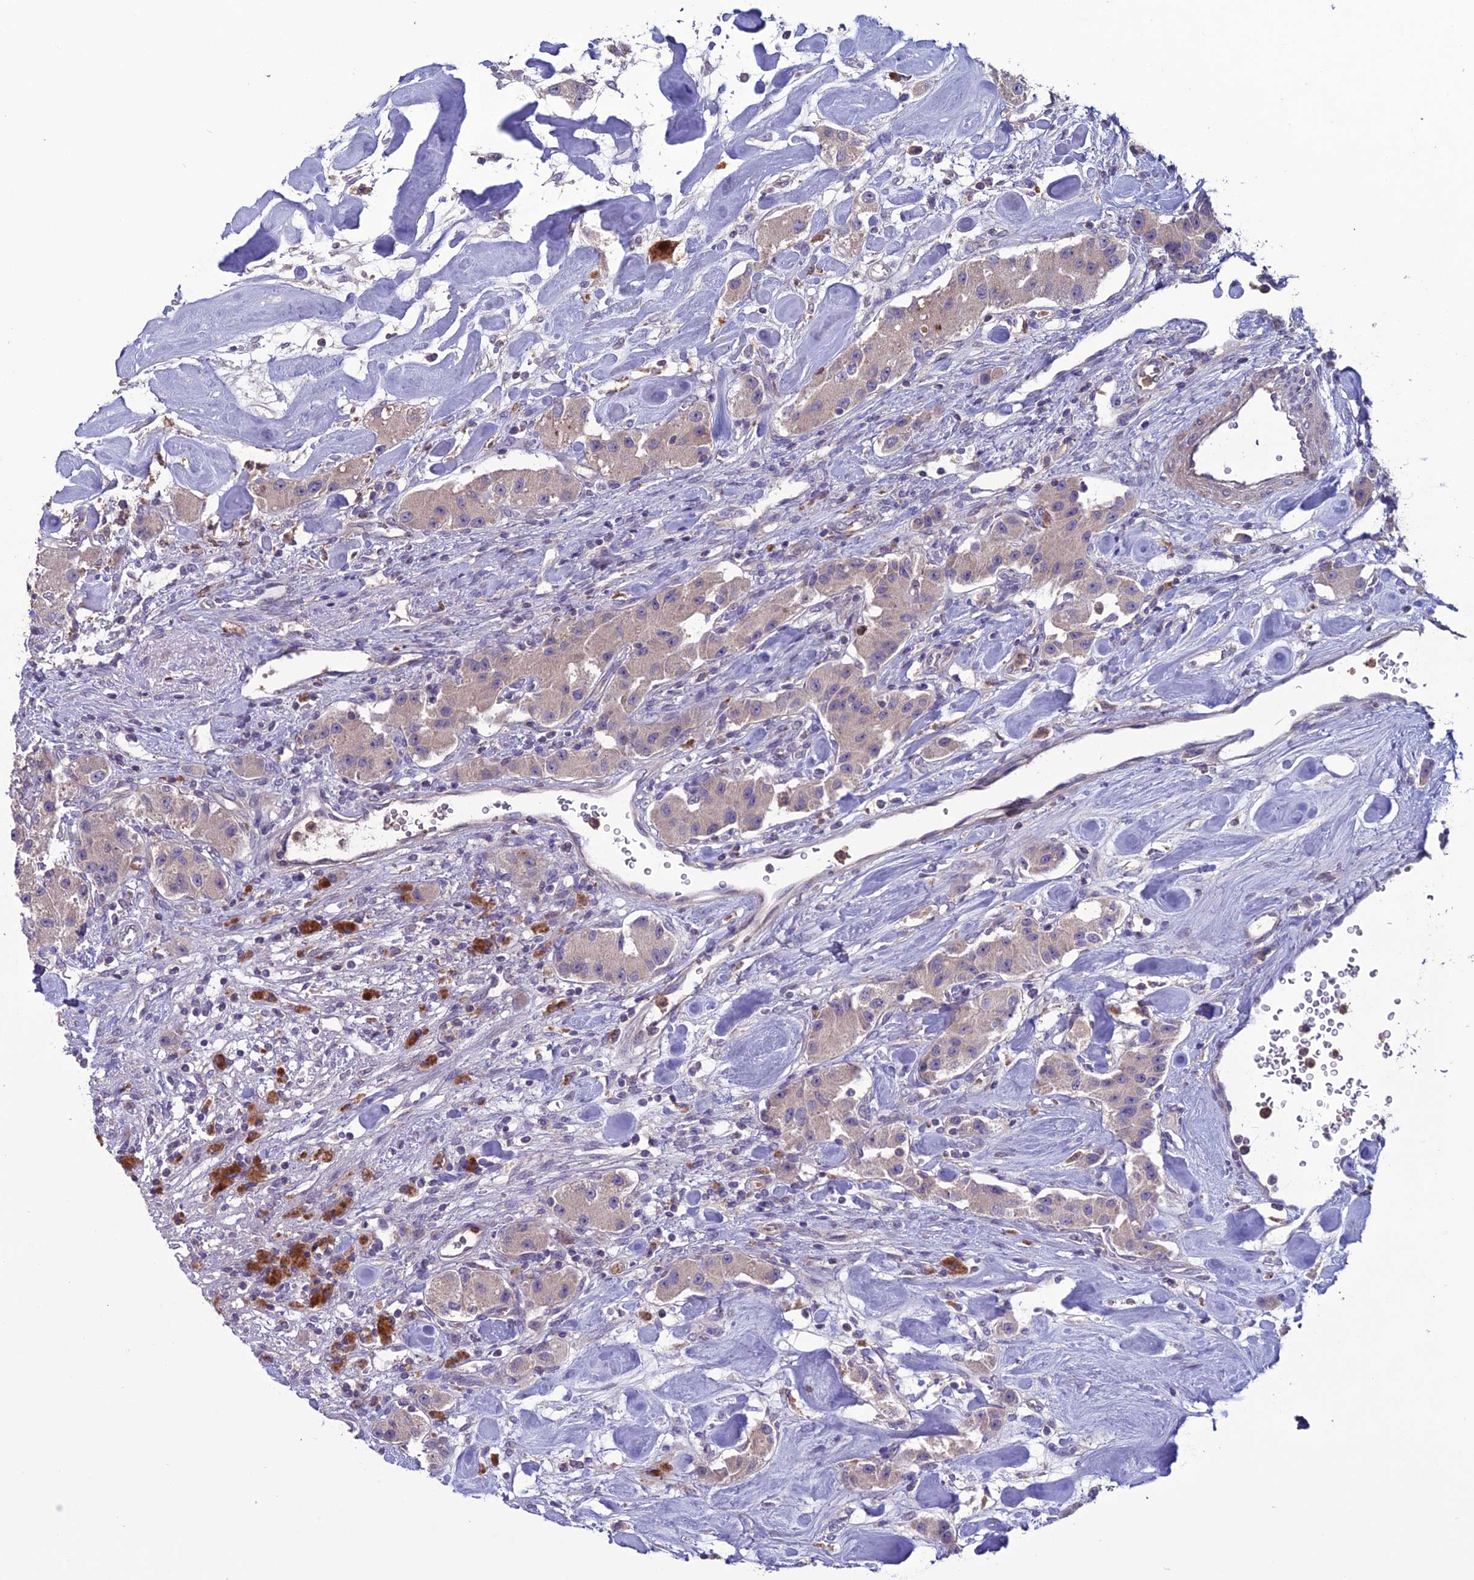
{"staining": {"intensity": "weak", "quantity": "25%-75%", "location": "cytoplasmic/membranous"}, "tissue": "carcinoid", "cell_type": "Tumor cells", "image_type": "cancer", "snomed": [{"axis": "morphology", "description": "Carcinoid, malignant, NOS"}, {"axis": "topography", "description": "Pancreas"}], "caption": "Weak cytoplasmic/membranous expression for a protein is seen in approximately 25%-75% of tumor cells of malignant carcinoid using immunohistochemistry.", "gene": "C2orf76", "patient": {"sex": "male", "age": 41}}